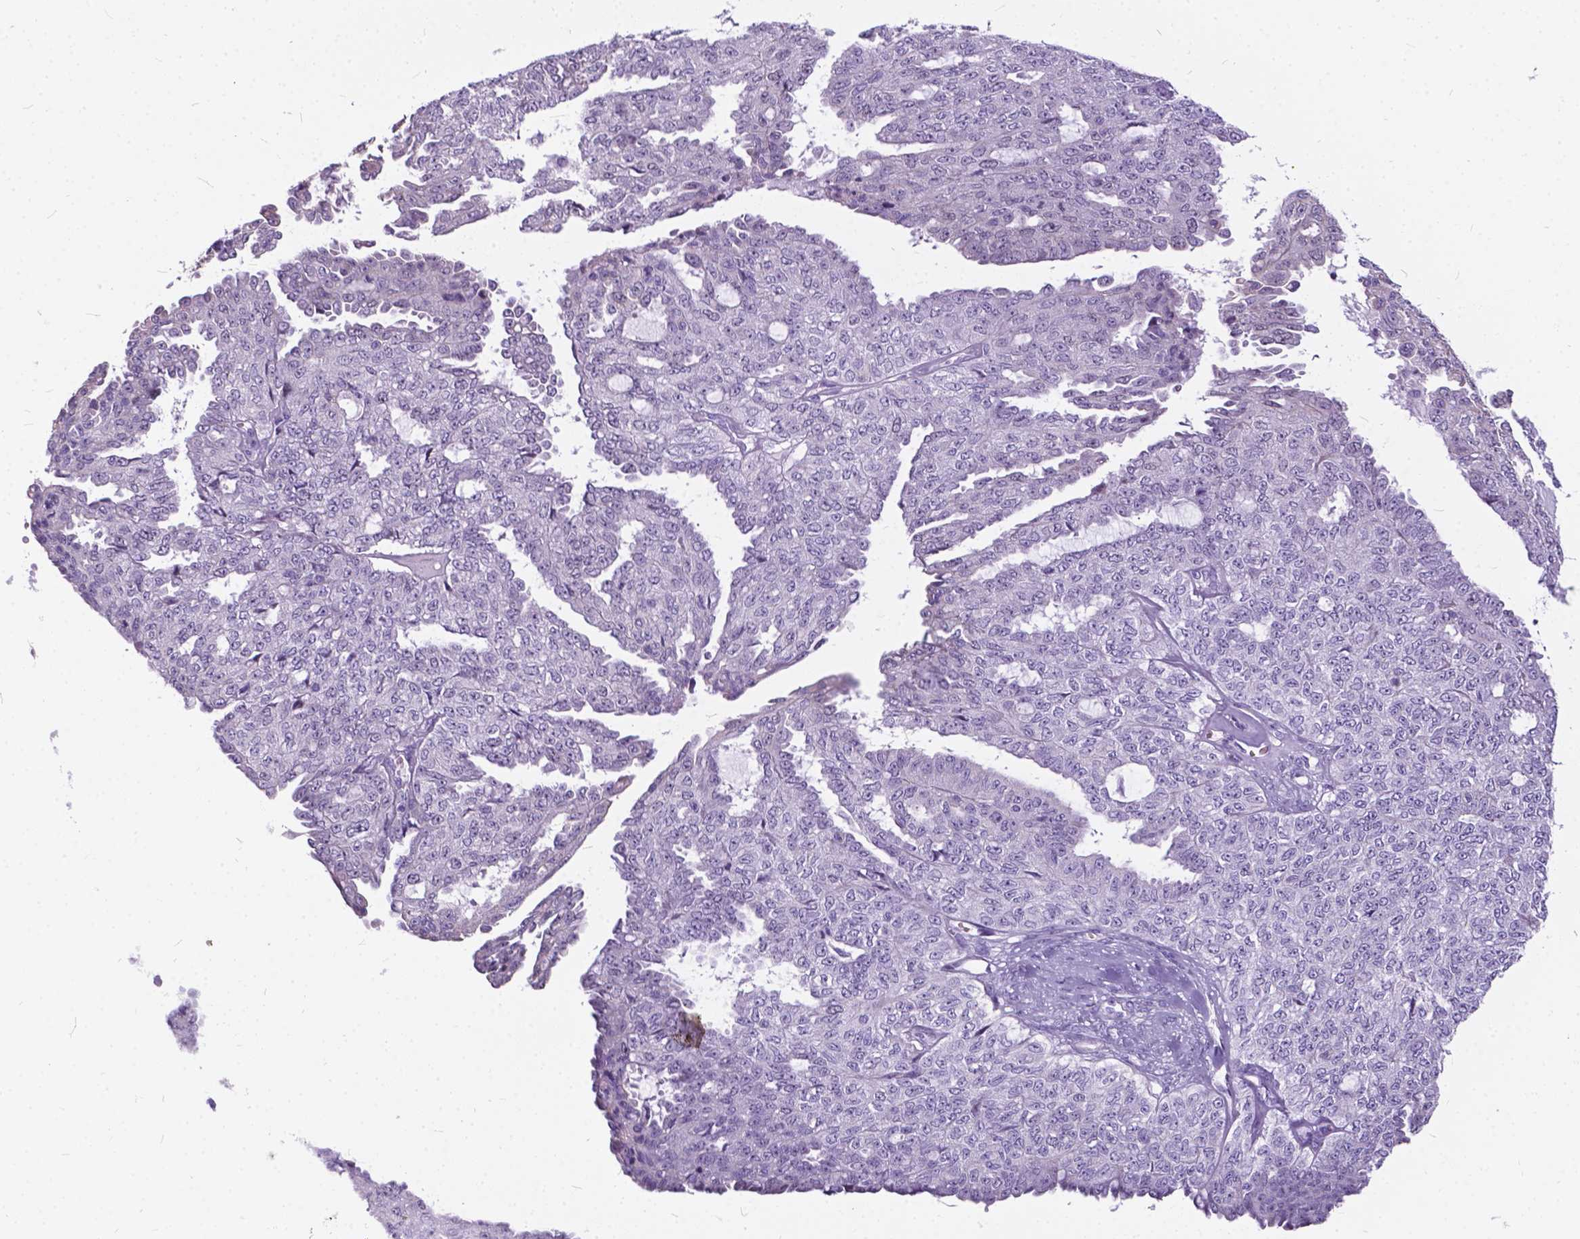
{"staining": {"intensity": "negative", "quantity": "none", "location": "none"}, "tissue": "ovarian cancer", "cell_type": "Tumor cells", "image_type": "cancer", "snomed": [{"axis": "morphology", "description": "Cystadenocarcinoma, serous, NOS"}, {"axis": "topography", "description": "Ovary"}], "caption": "A micrograph of ovarian cancer (serous cystadenocarcinoma) stained for a protein exhibits no brown staining in tumor cells.", "gene": "BSND", "patient": {"sex": "female", "age": 71}}